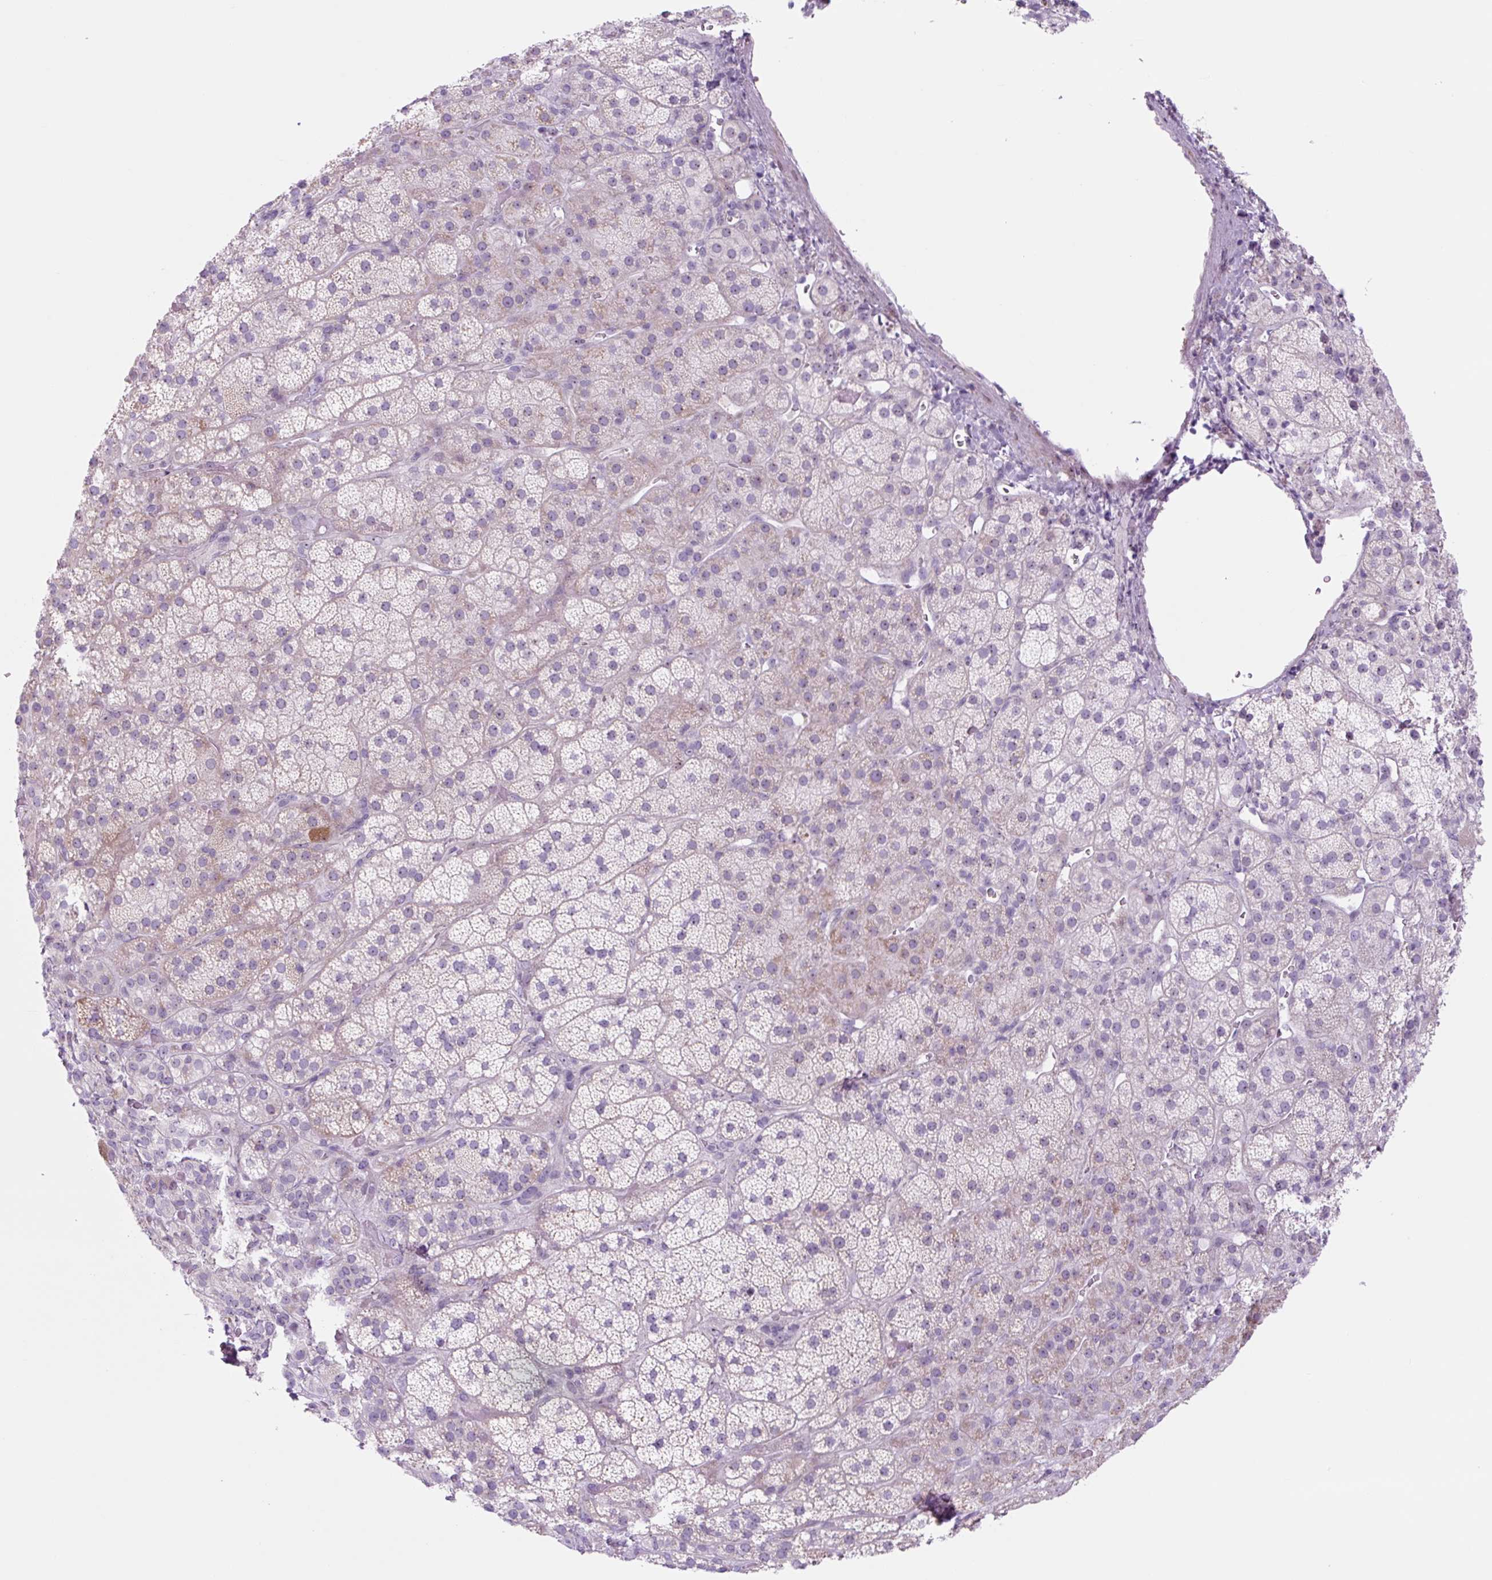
{"staining": {"intensity": "moderate", "quantity": "<25%", "location": "cytoplasmic/membranous"}, "tissue": "adrenal gland", "cell_type": "Glandular cells", "image_type": "normal", "snomed": [{"axis": "morphology", "description": "Normal tissue, NOS"}, {"axis": "topography", "description": "Adrenal gland"}], "caption": "Adrenal gland stained for a protein demonstrates moderate cytoplasmic/membranous positivity in glandular cells. (DAB (3,3'-diaminobenzidine) IHC, brown staining for protein, blue staining for nuclei).", "gene": "RRS1", "patient": {"sex": "male", "age": 57}}